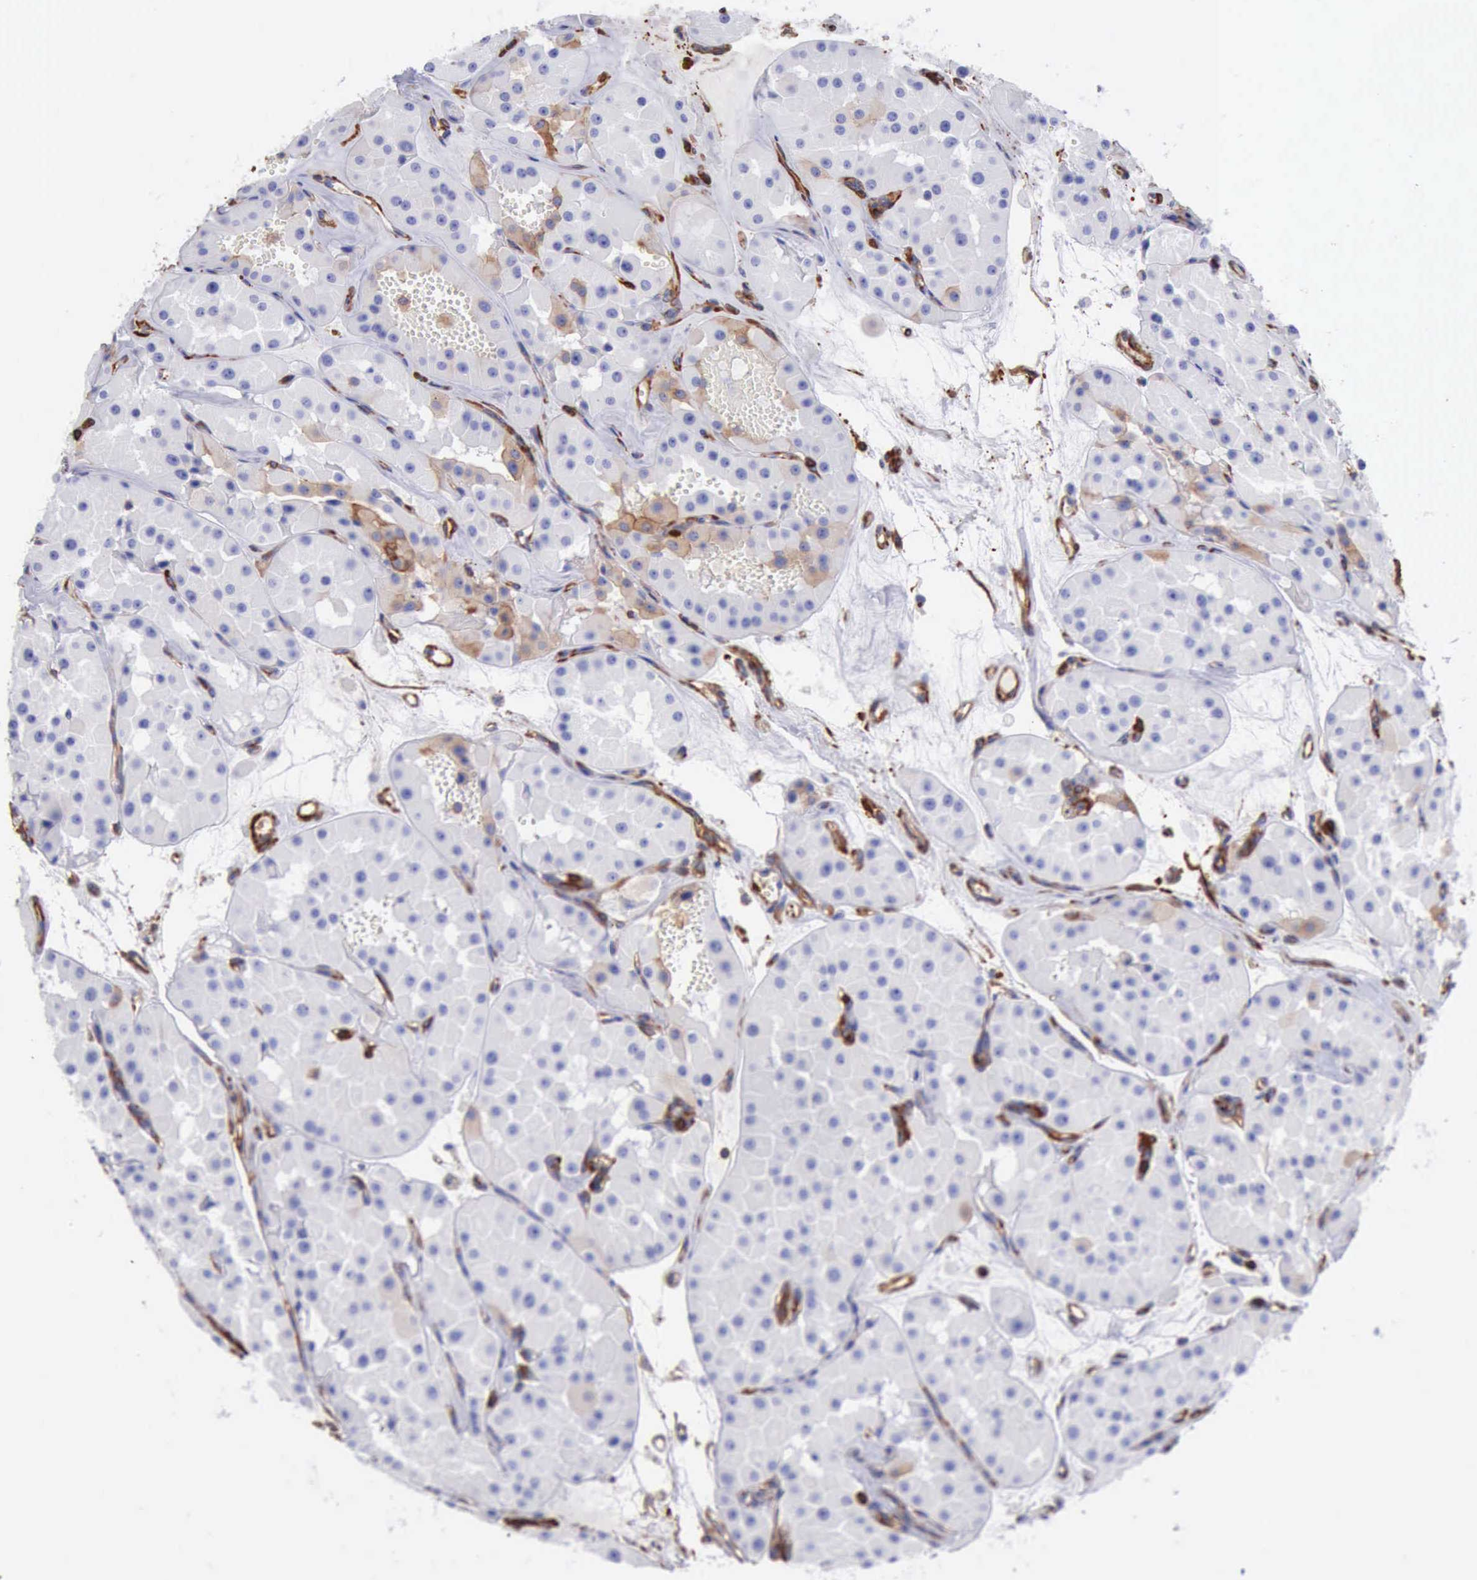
{"staining": {"intensity": "negative", "quantity": "none", "location": "none"}, "tissue": "renal cancer", "cell_type": "Tumor cells", "image_type": "cancer", "snomed": [{"axis": "morphology", "description": "Adenocarcinoma, uncertain malignant potential"}, {"axis": "topography", "description": "Kidney"}], "caption": "Renal adenocarcinoma,  uncertain malignant potential was stained to show a protein in brown. There is no significant expression in tumor cells. Brightfield microscopy of immunohistochemistry (IHC) stained with DAB (3,3'-diaminobenzidine) (brown) and hematoxylin (blue), captured at high magnification.", "gene": "FLNA", "patient": {"sex": "male", "age": 63}}